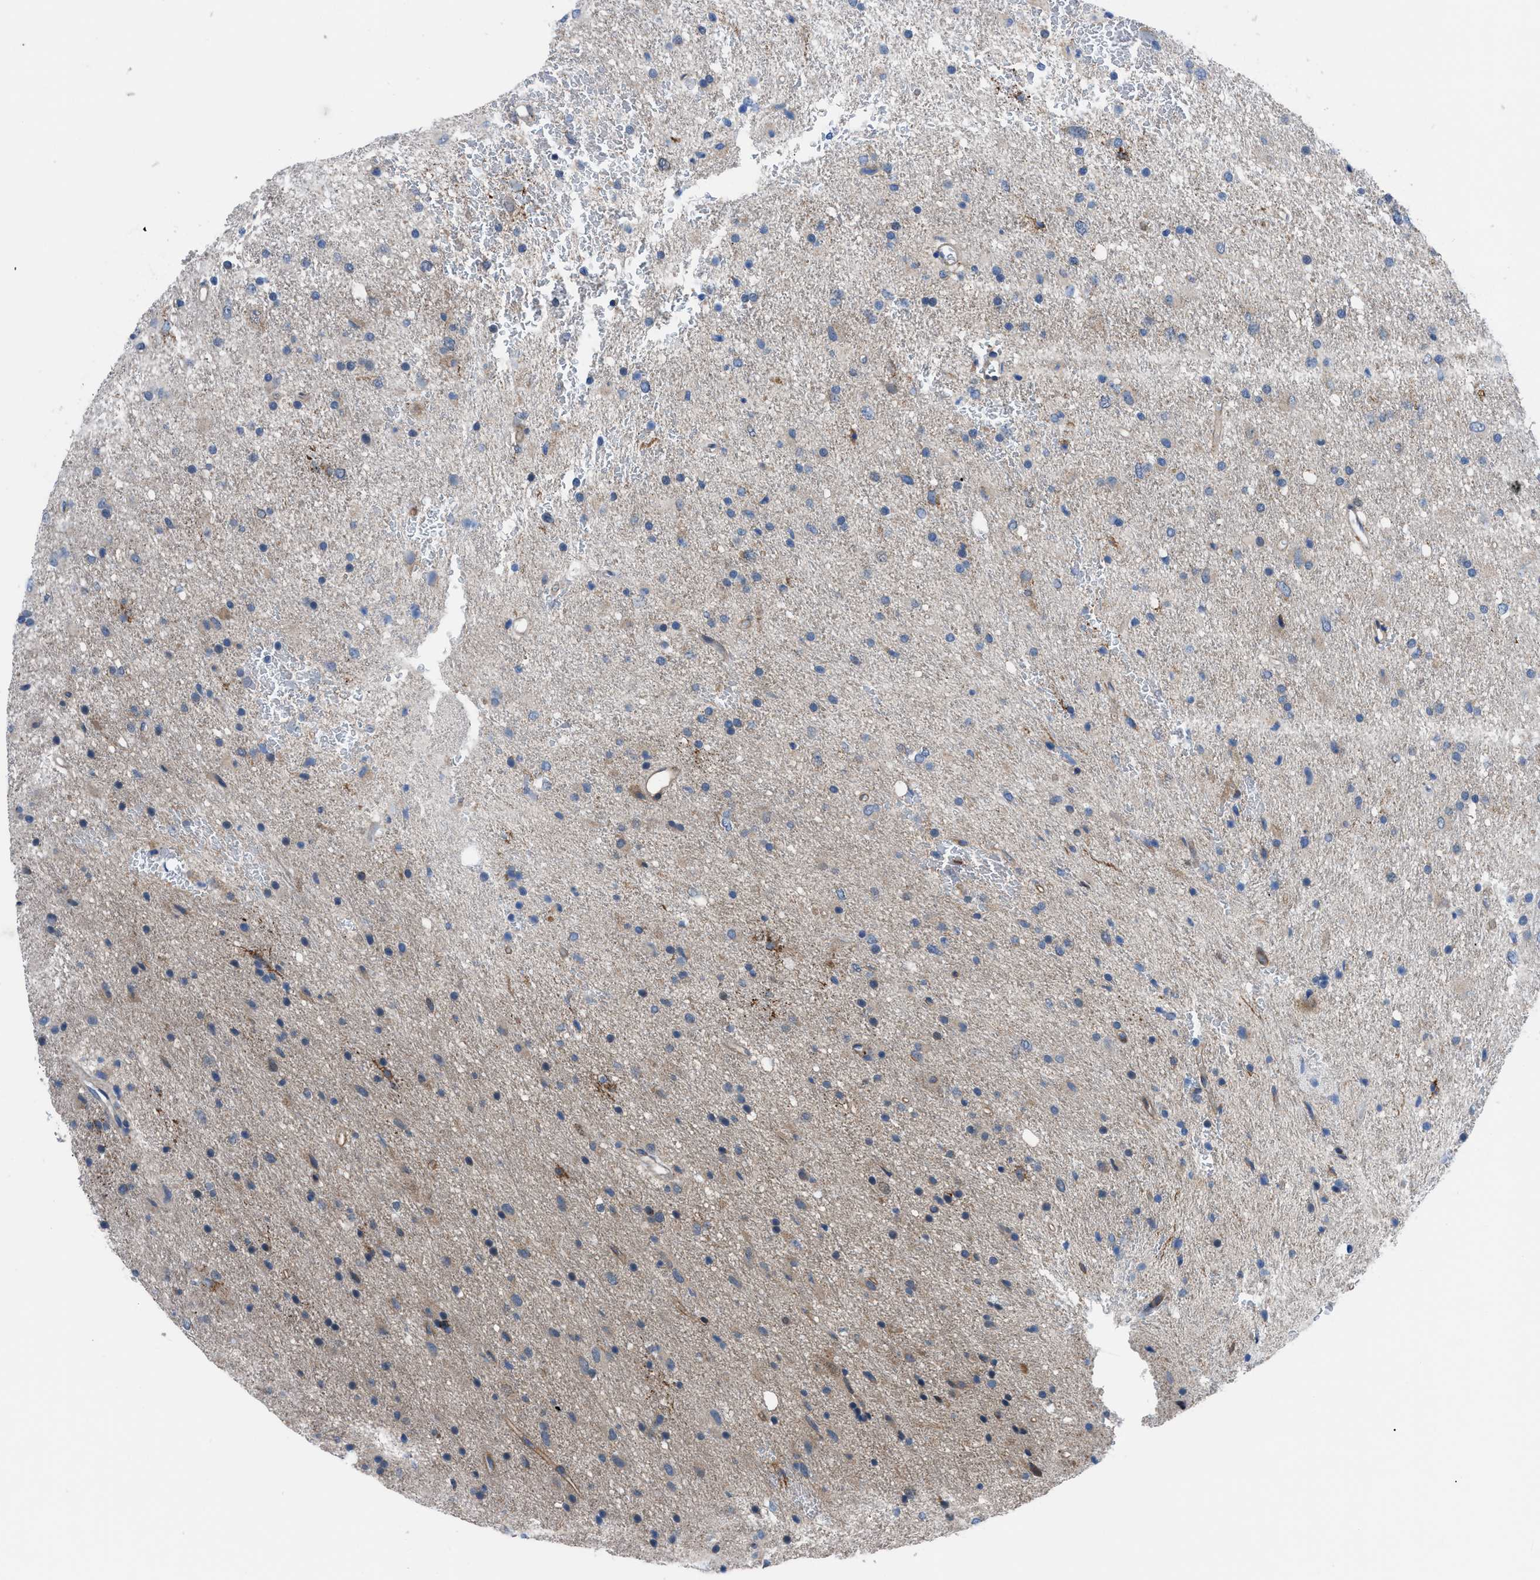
{"staining": {"intensity": "weak", "quantity": "<25%", "location": "cytoplasmic/membranous"}, "tissue": "glioma", "cell_type": "Tumor cells", "image_type": "cancer", "snomed": [{"axis": "morphology", "description": "Glioma, malignant, Low grade"}, {"axis": "topography", "description": "Brain"}], "caption": "Glioma stained for a protein using IHC displays no staining tumor cells.", "gene": "TMEM45B", "patient": {"sex": "male", "age": 77}}